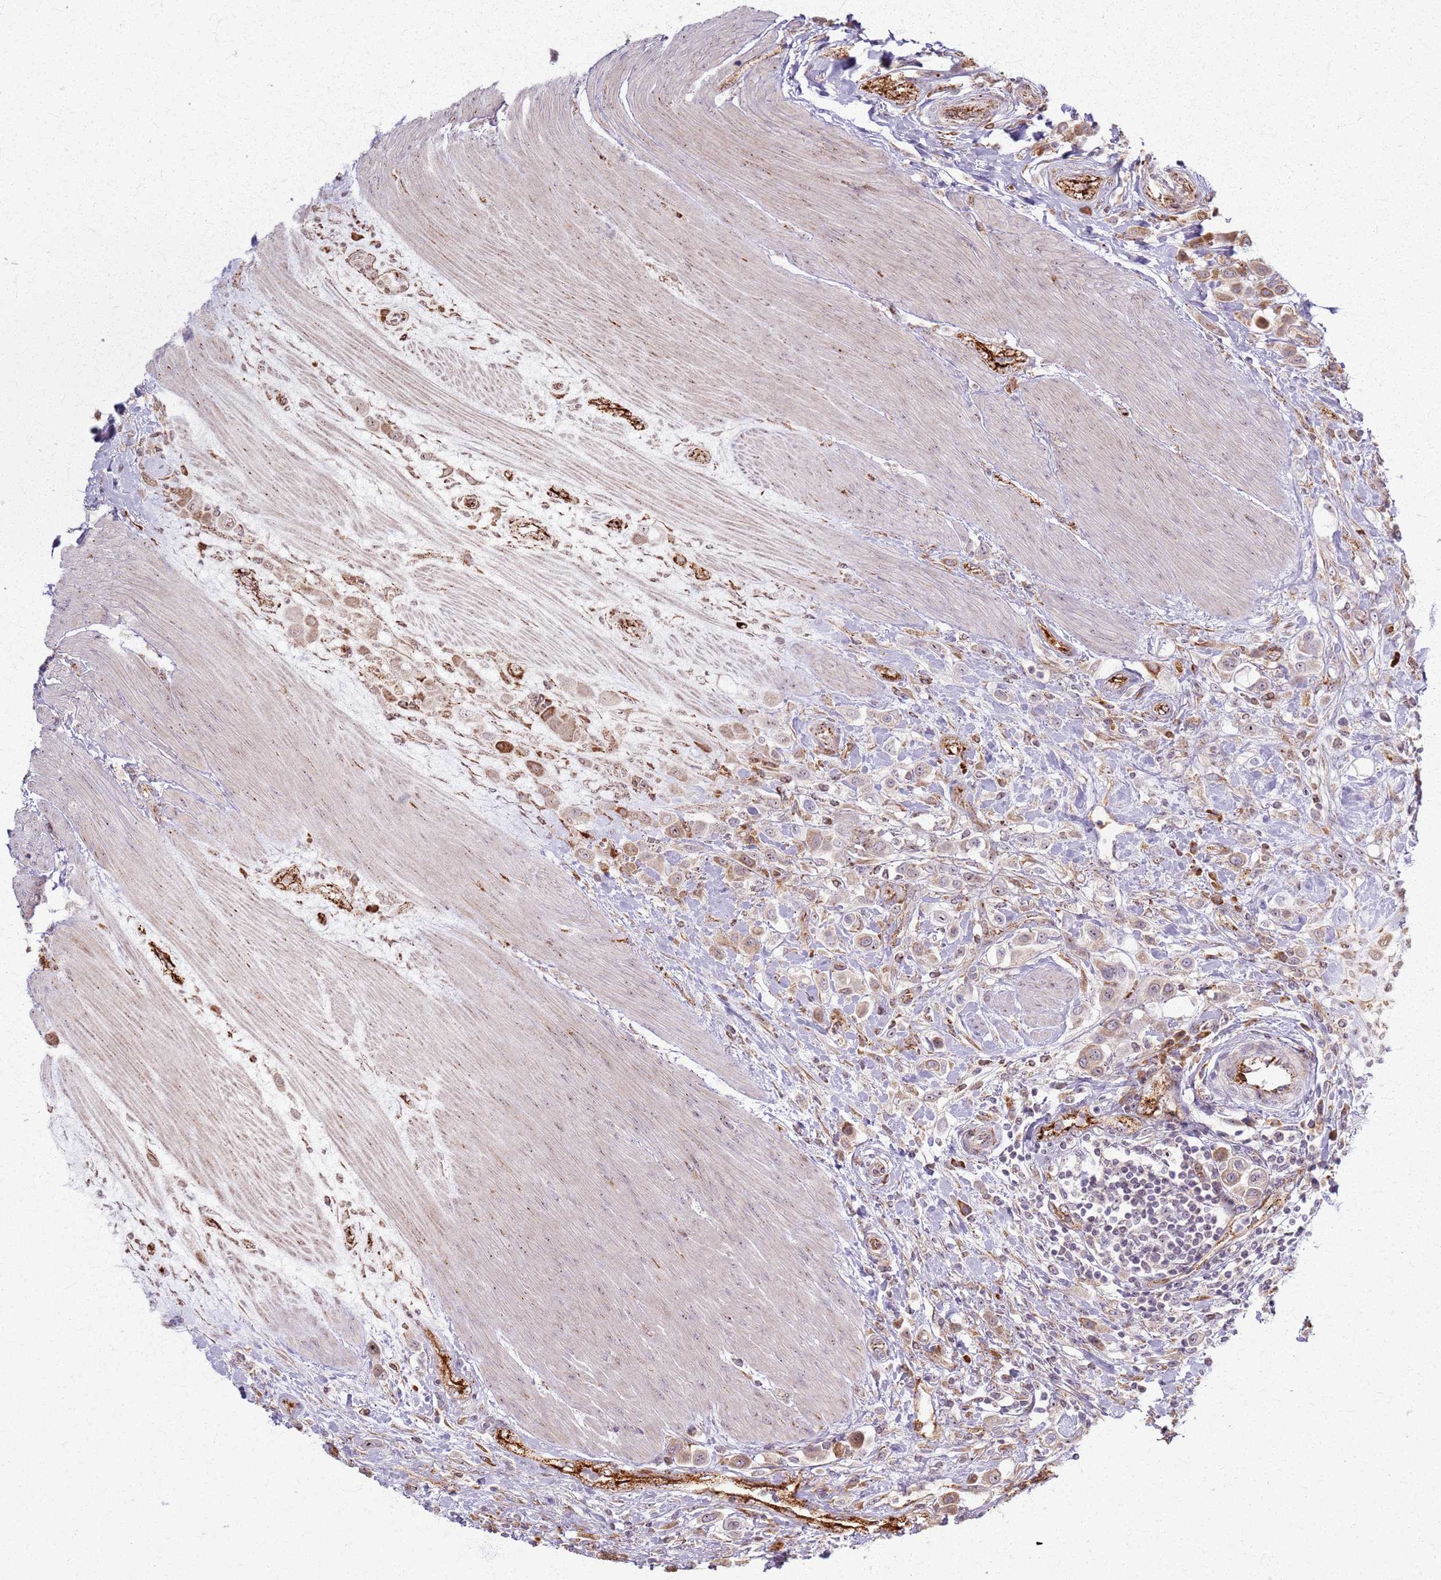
{"staining": {"intensity": "moderate", "quantity": ">75%", "location": "cytoplasmic/membranous,nuclear"}, "tissue": "urothelial cancer", "cell_type": "Tumor cells", "image_type": "cancer", "snomed": [{"axis": "morphology", "description": "Urothelial carcinoma, High grade"}, {"axis": "topography", "description": "Urinary bladder"}], "caption": "Protein expression analysis of human urothelial carcinoma (high-grade) reveals moderate cytoplasmic/membranous and nuclear positivity in approximately >75% of tumor cells.", "gene": "KRI1", "patient": {"sex": "male", "age": 50}}